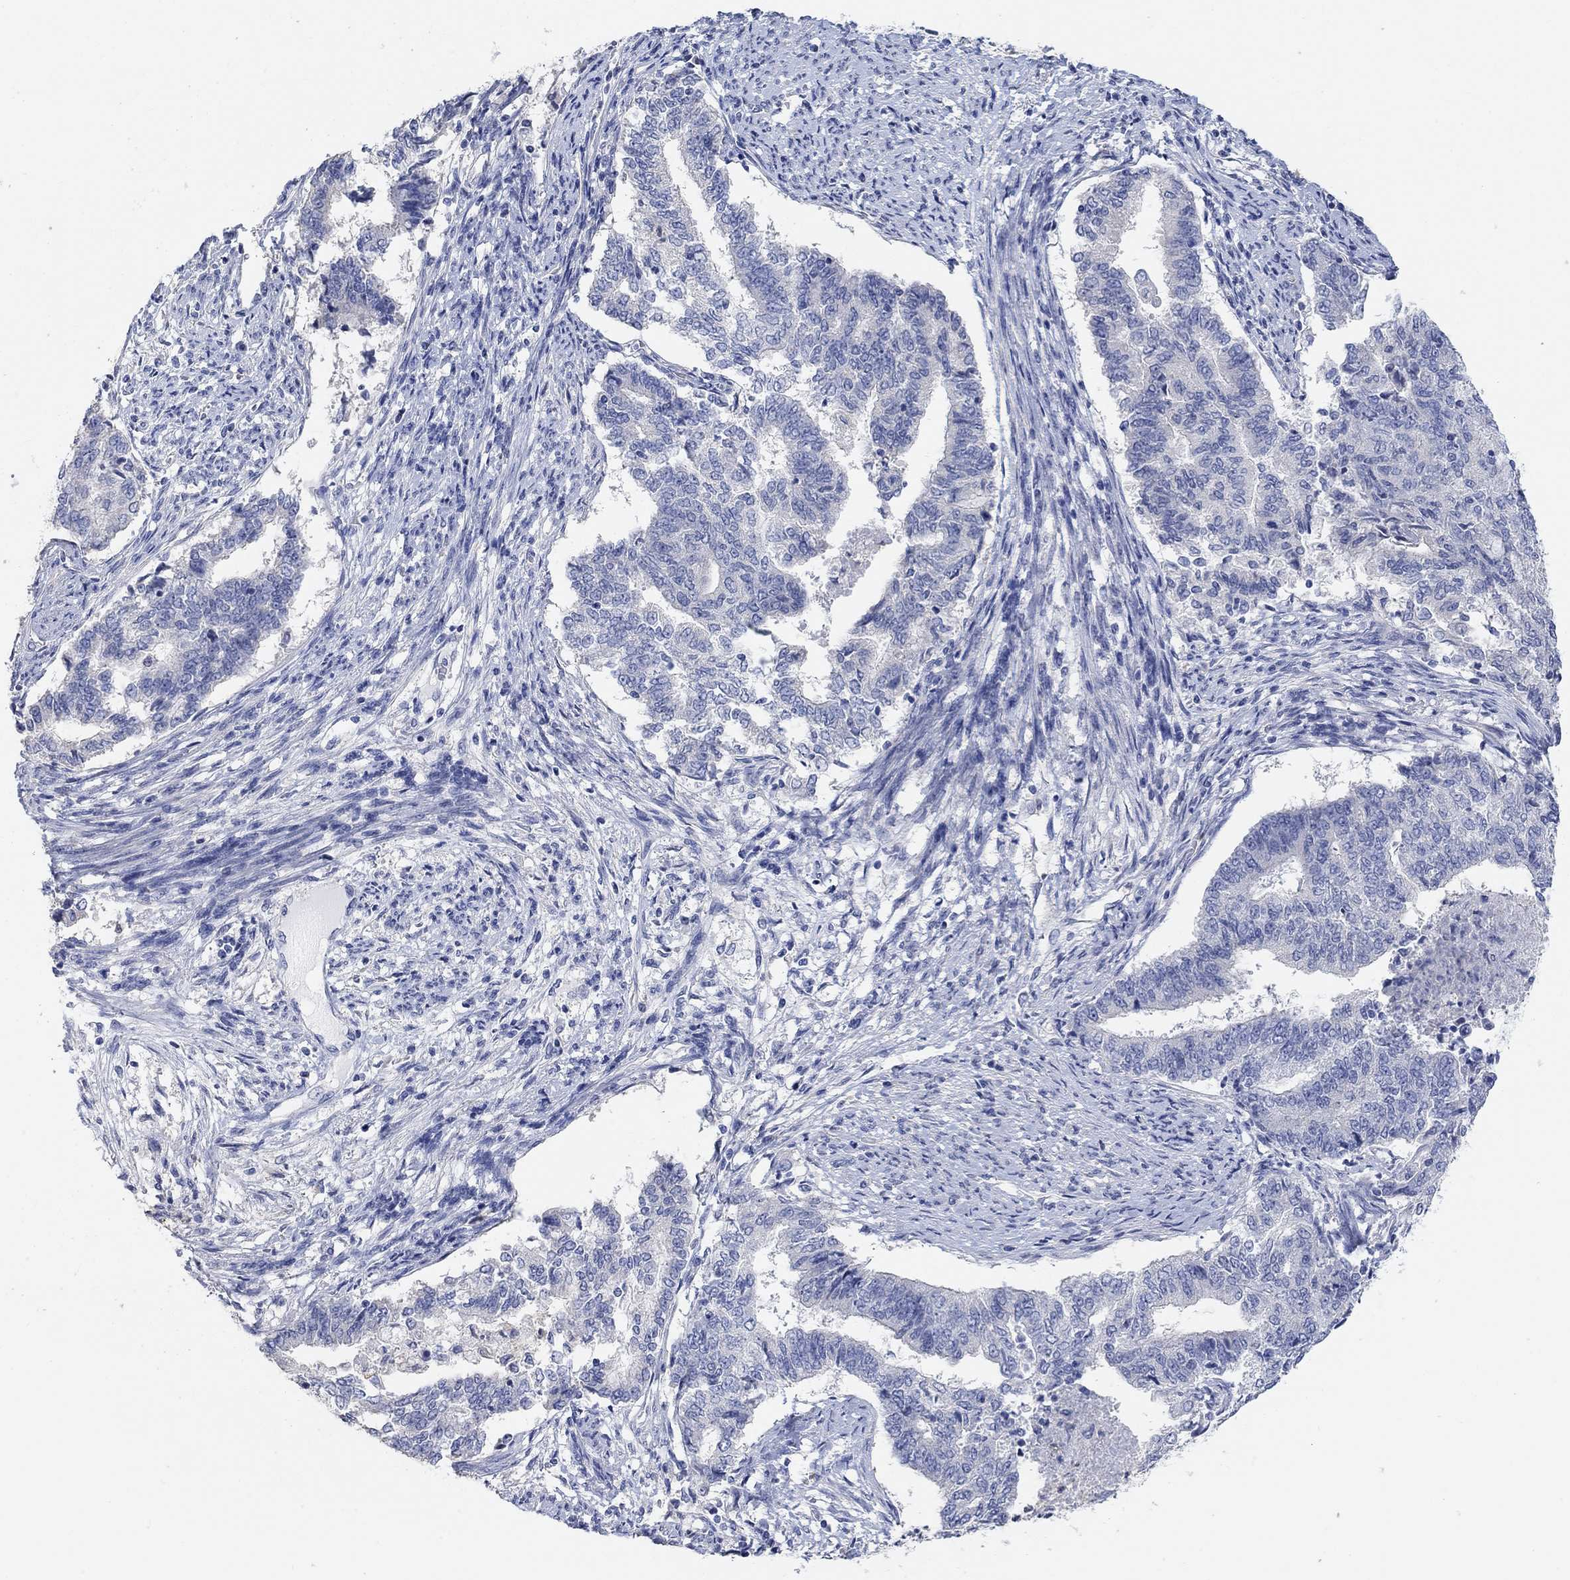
{"staining": {"intensity": "negative", "quantity": "none", "location": "none"}, "tissue": "endometrial cancer", "cell_type": "Tumor cells", "image_type": "cancer", "snomed": [{"axis": "morphology", "description": "Adenocarcinoma, NOS"}, {"axis": "topography", "description": "Endometrium"}], "caption": "Immunohistochemistry micrograph of neoplastic tissue: adenocarcinoma (endometrial) stained with DAB (3,3'-diaminobenzidine) reveals no significant protein positivity in tumor cells.", "gene": "NLRP14", "patient": {"sex": "female", "age": 65}}